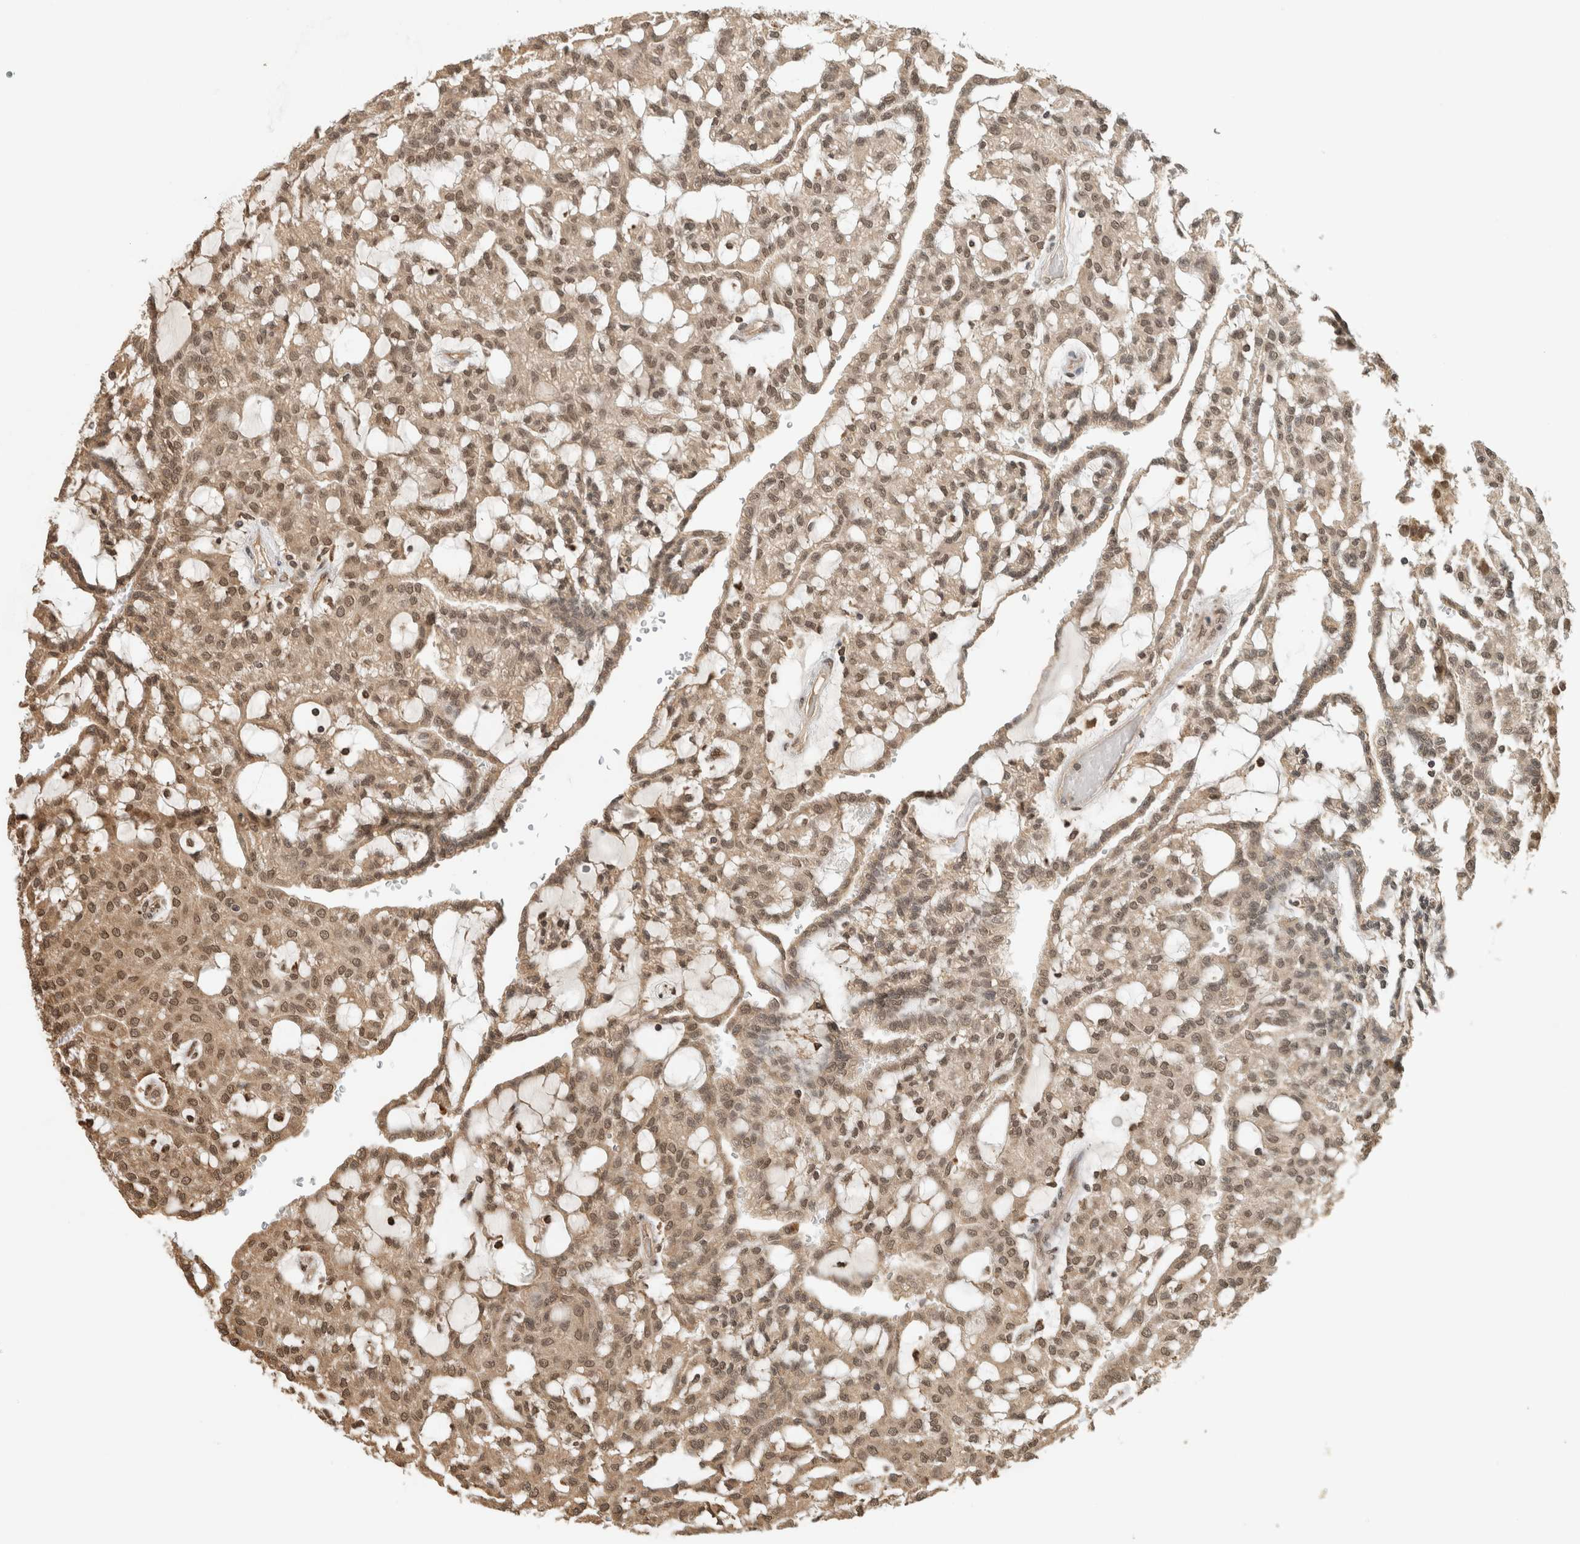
{"staining": {"intensity": "moderate", "quantity": ">75%", "location": "cytoplasmic/membranous,nuclear"}, "tissue": "renal cancer", "cell_type": "Tumor cells", "image_type": "cancer", "snomed": [{"axis": "morphology", "description": "Adenocarcinoma, NOS"}, {"axis": "topography", "description": "Kidney"}], "caption": "This is an image of IHC staining of renal adenocarcinoma, which shows moderate expression in the cytoplasmic/membranous and nuclear of tumor cells.", "gene": "C1orf21", "patient": {"sex": "male", "age": 63}}